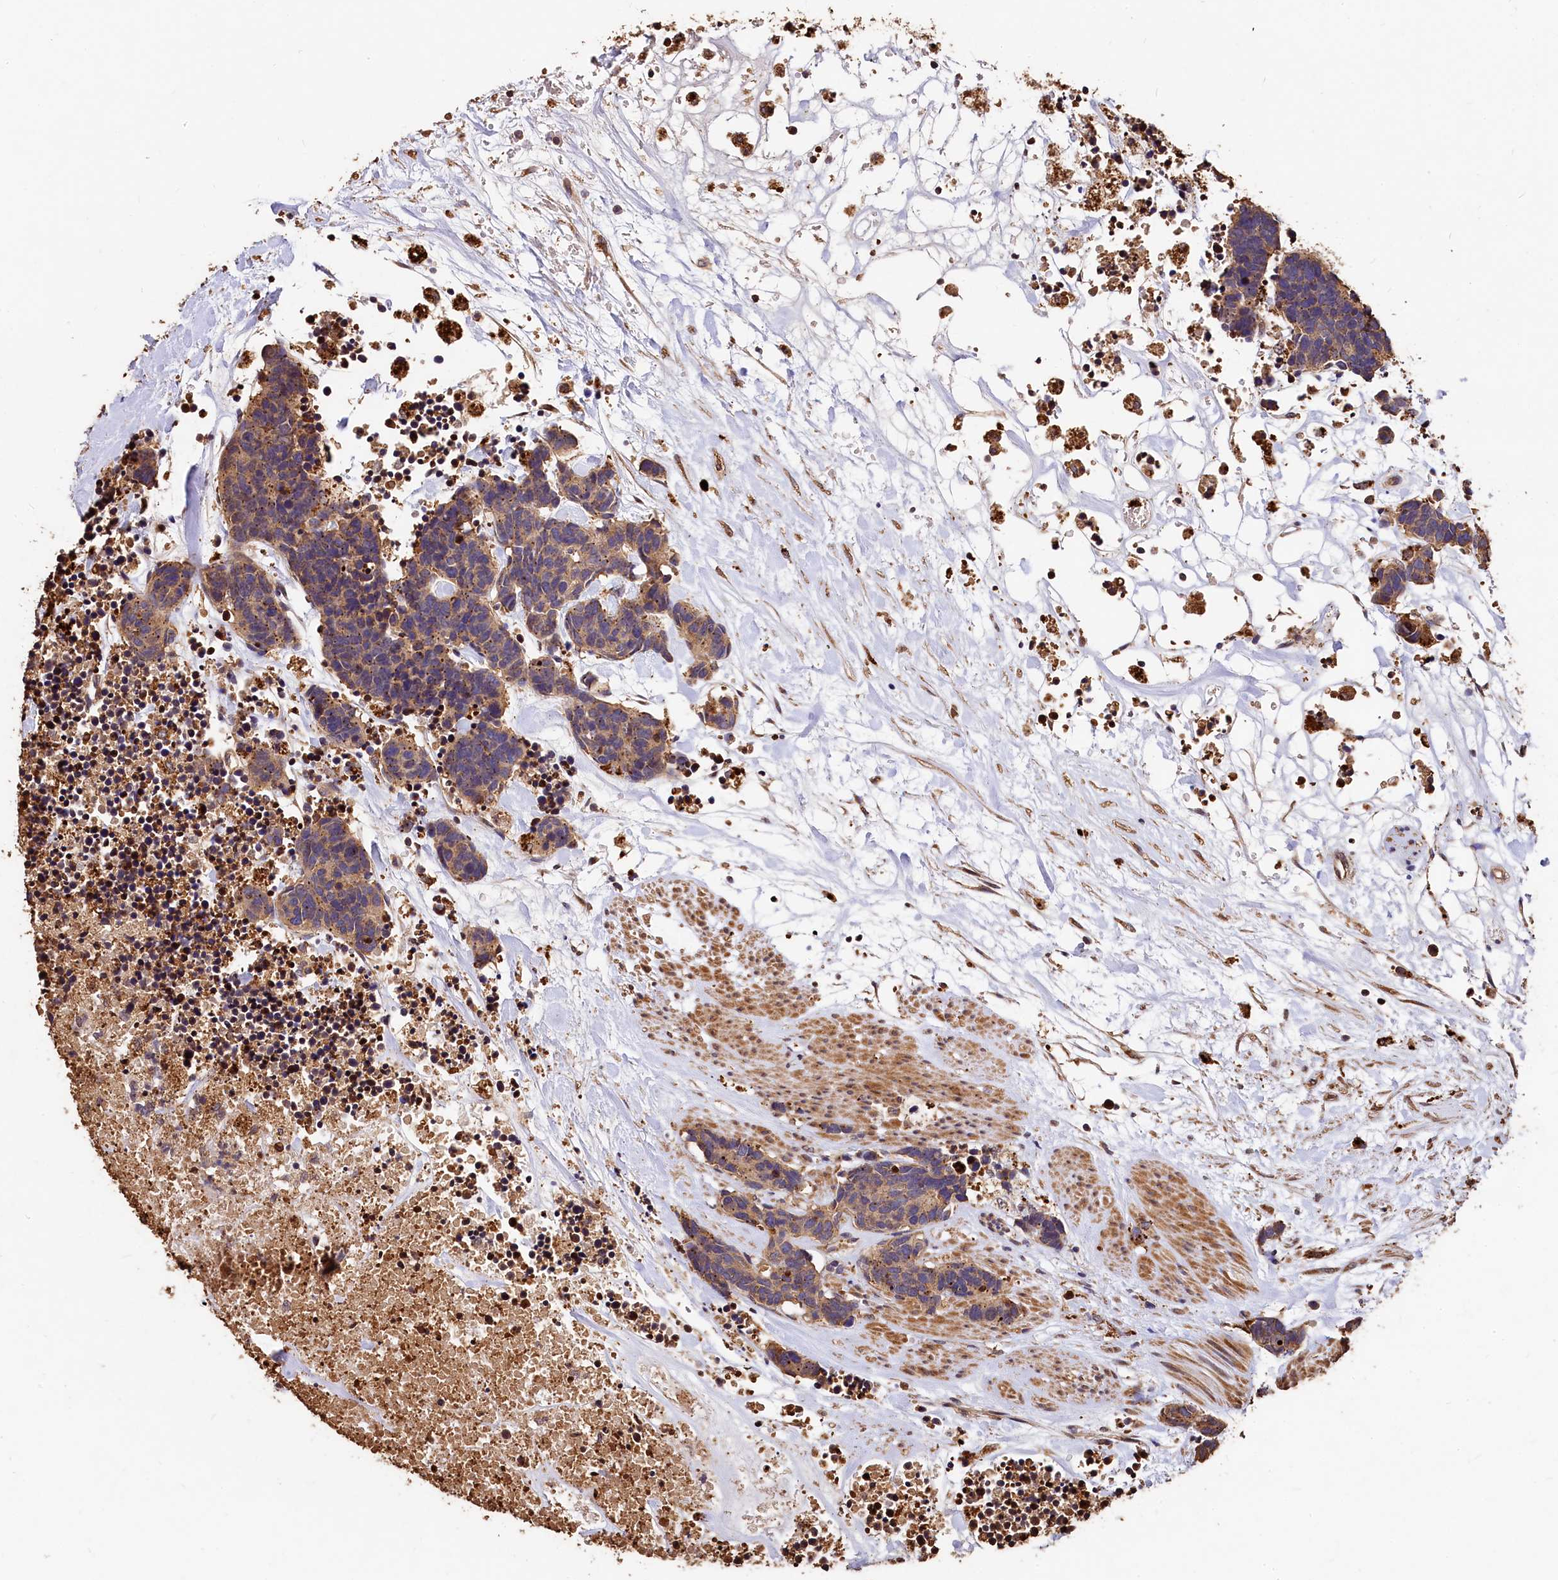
{"staining": {"intensity": "moderate", "quantity": ">75%", "location": "cytoplasmic/membranous"}, "tissue": "carcinoid", "cell_type": "Tumor cells", "image_type": "cancer", "snomed": [{"axis": "morphology", "description": "Carcinoma, NOS"}, {"axis": "morphology", "description": "Carcinoid, malignant, NOS"}, {"axis": "topography", "description": "Urinary bladder"}], "caption": "Moderate cytoplasmic/membranous protein staining is present in approximately >75% of tumor cells in carcinoid.", "gene": "LSM4", "patient": {"sex": "male", "age": 57}}